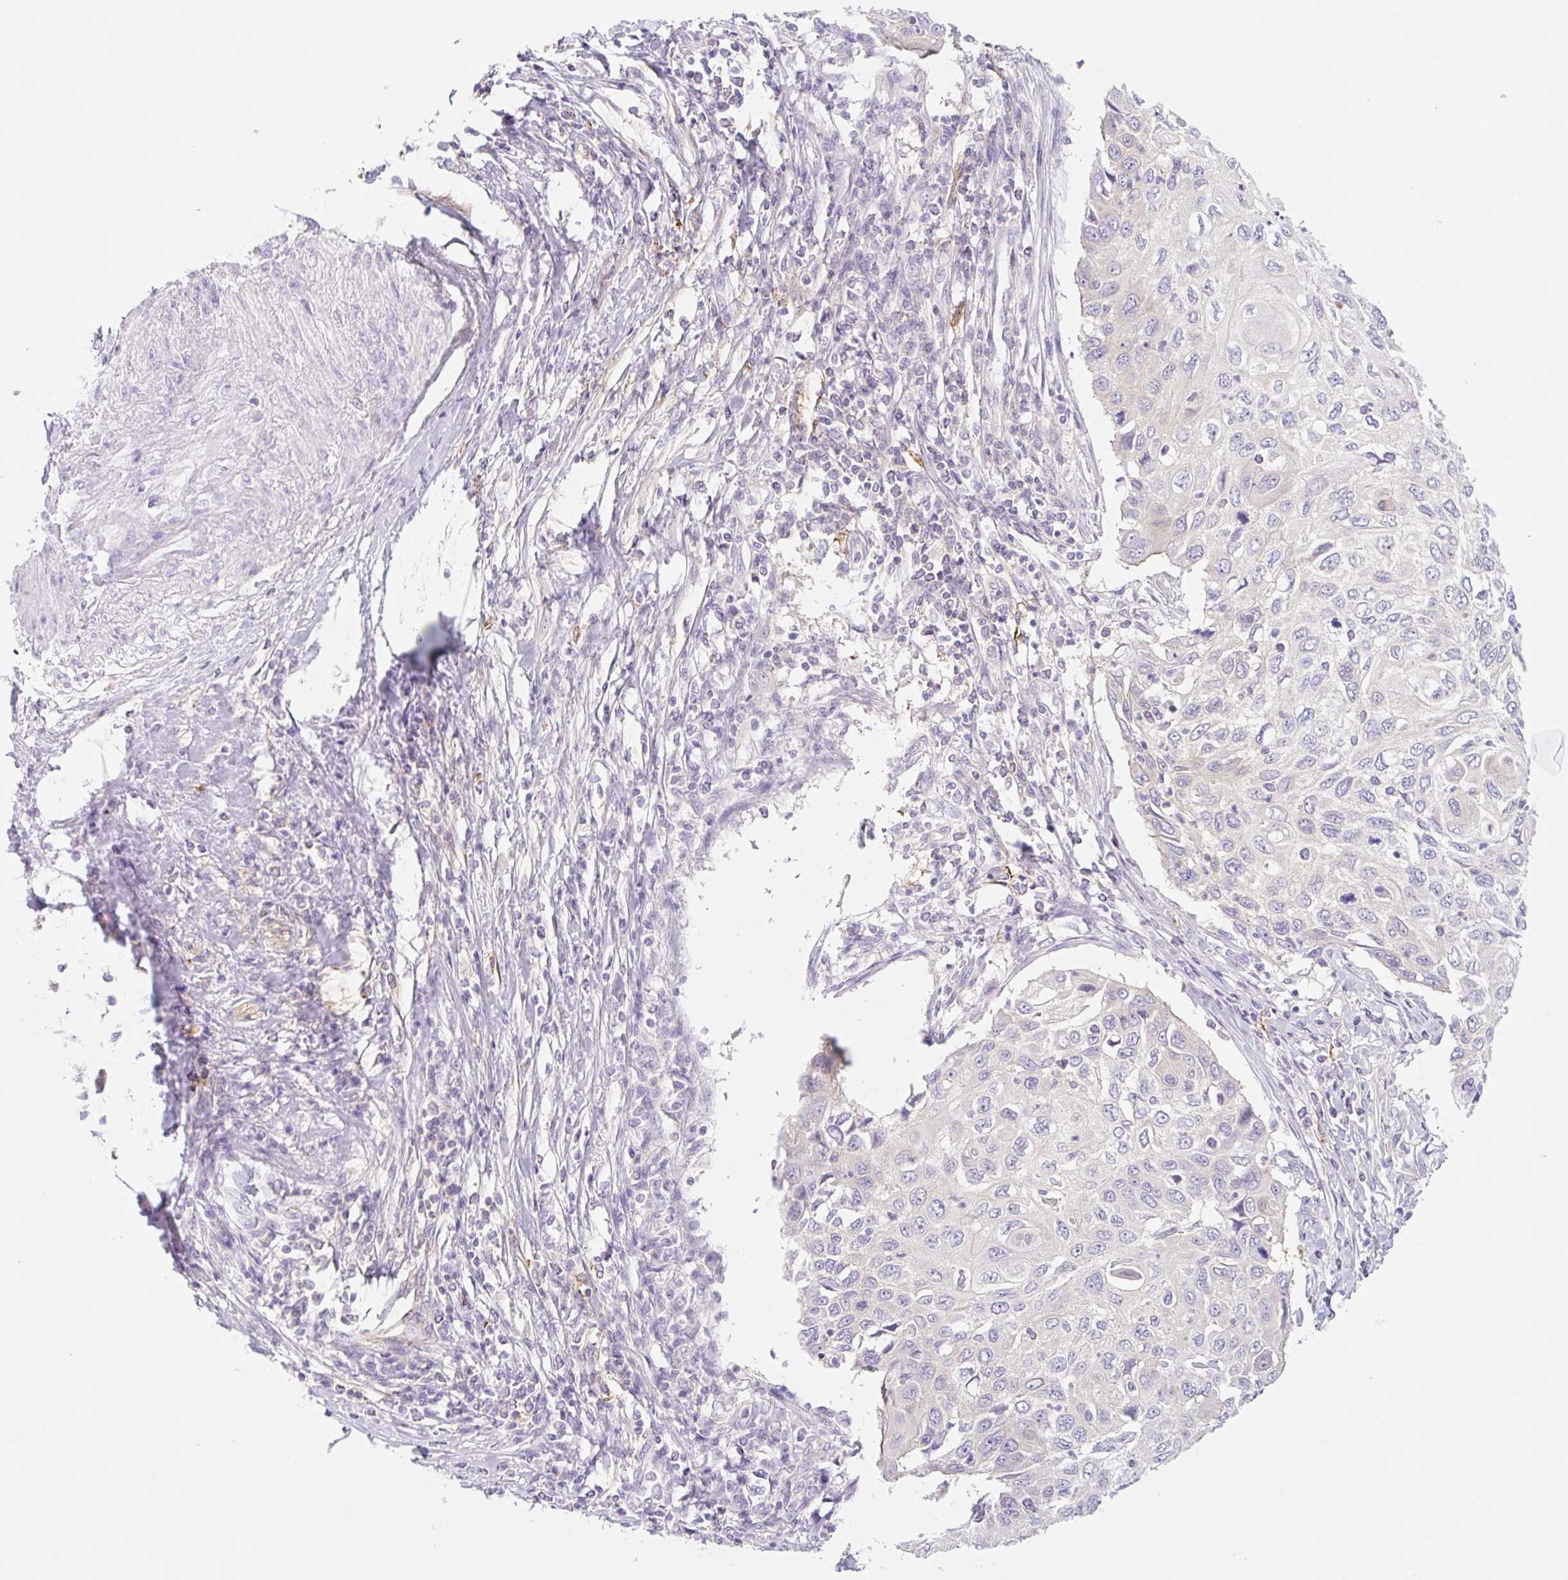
{"staining": {"intensity": "negative", "quantity": "none", "location": "none"}, "tissue": "cervical cancer", "cell_type": "Tumor cells", "image_type": "cancer", "snomed": [{"axis": "morphology", "description": "Squamous cell carcinoma, NOS"}, {"axis": "topography", "description": "Cervix"}], "caption": "Photomicrograph shows no protein expression in tumor cells of cervical cancer (squamous cell carcinoma) tissue.", "gene": "LYVE1", "patient": {"sex": "female", "age": 70}}